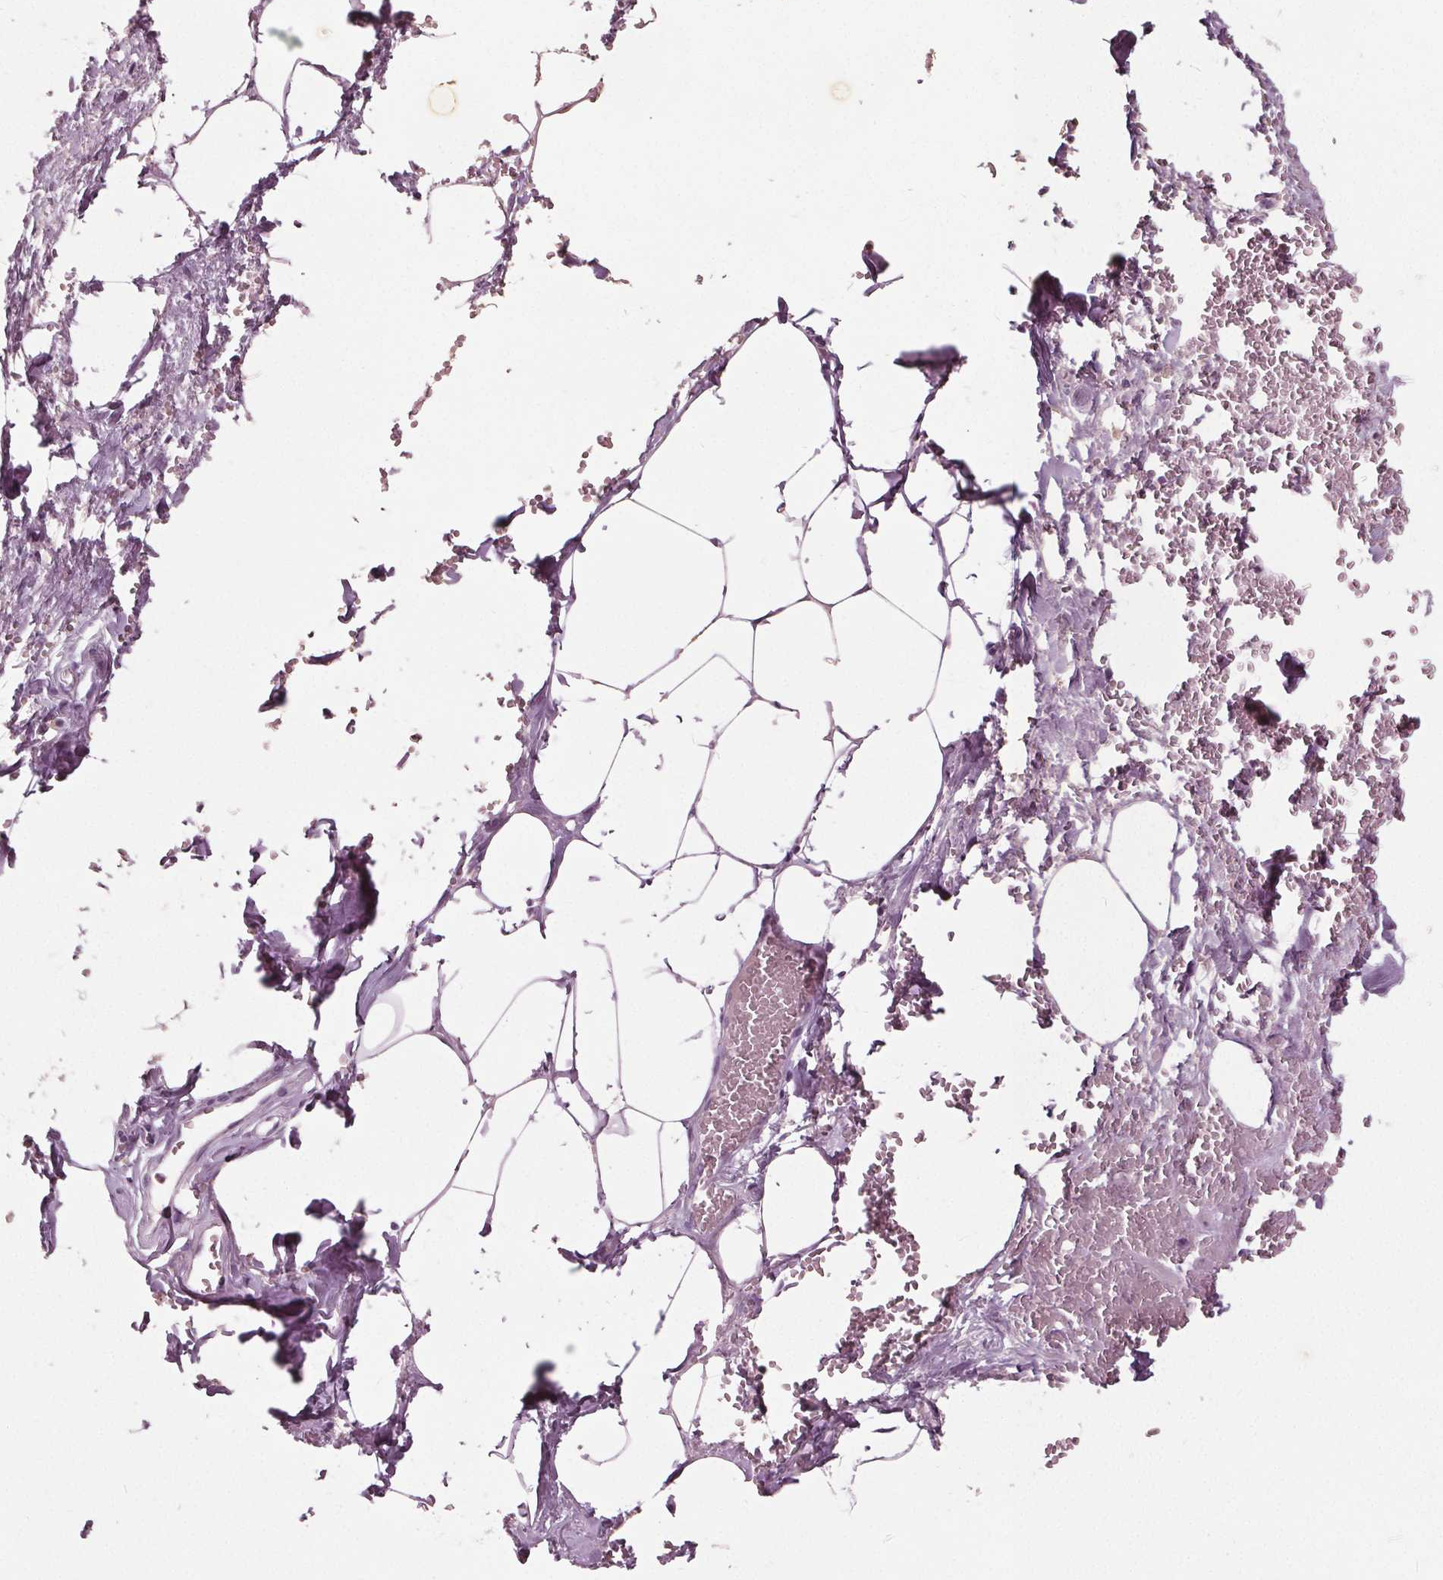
{"staining": {"intensity": "negative", "quantity": "none", "location": "none"}, "tissue": "adipose tissue", "cell_type": "Adipocytes", "image_type": "normal", "snomed": [{"axis": "morphology", "description": "Normal tissue, NOS"}, {"axis": "topography", "description": "Prostate"}, {"axis": "topography", "description": "Peripheral nerve tissue"}], "caption": "Immunohistochemistry (IHC) histopathology image of benign adipose tissue: human adipose tissue stained with DAB shows no significant protein expression in adipocytes. (Stains: DAB immunohistochemistry (IHC) with hematoxylin counter stain, Microscopy: brightfield microscopy at high magnification).", "gene": "TKFC", "patient": {"sex": "male", "age": 55}}